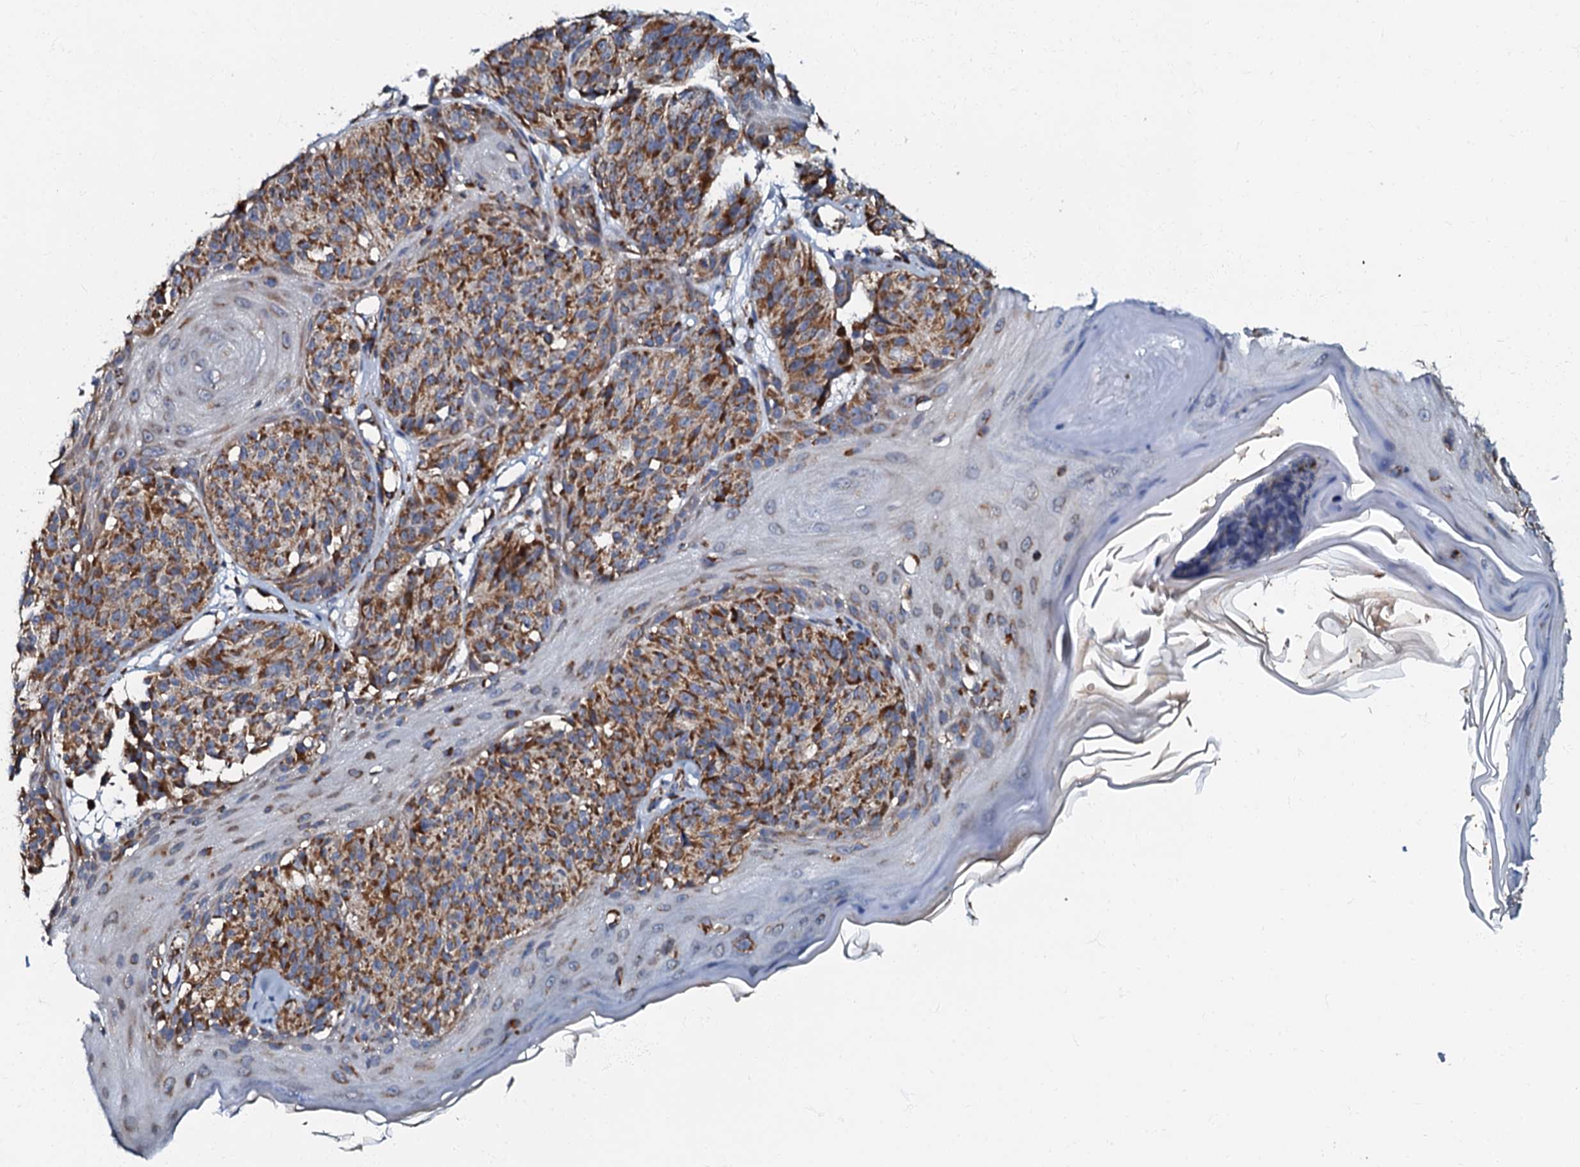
{"staining": {"intensity": "moderate", "quantity": ">75%", "location": "cytoplasmic/membranous"}, "tissue": "melanoma", "cell_type": "Tumor cells", "image_type": "cancer", "snomed": [{"axis": "morphology", "description": "Malignant melanoma, NOS"}, {"axis": "topography", "description": "Skin"}], "caption": "This photomicrograph displays immunohistochemistry staining of malignant melanoma, with medium moderate cytoplasmic/membranous expression in approximately >75% of tumor cells.", "gene": "NDUFA12", "patient": {"sex": "male", "age": 83}}